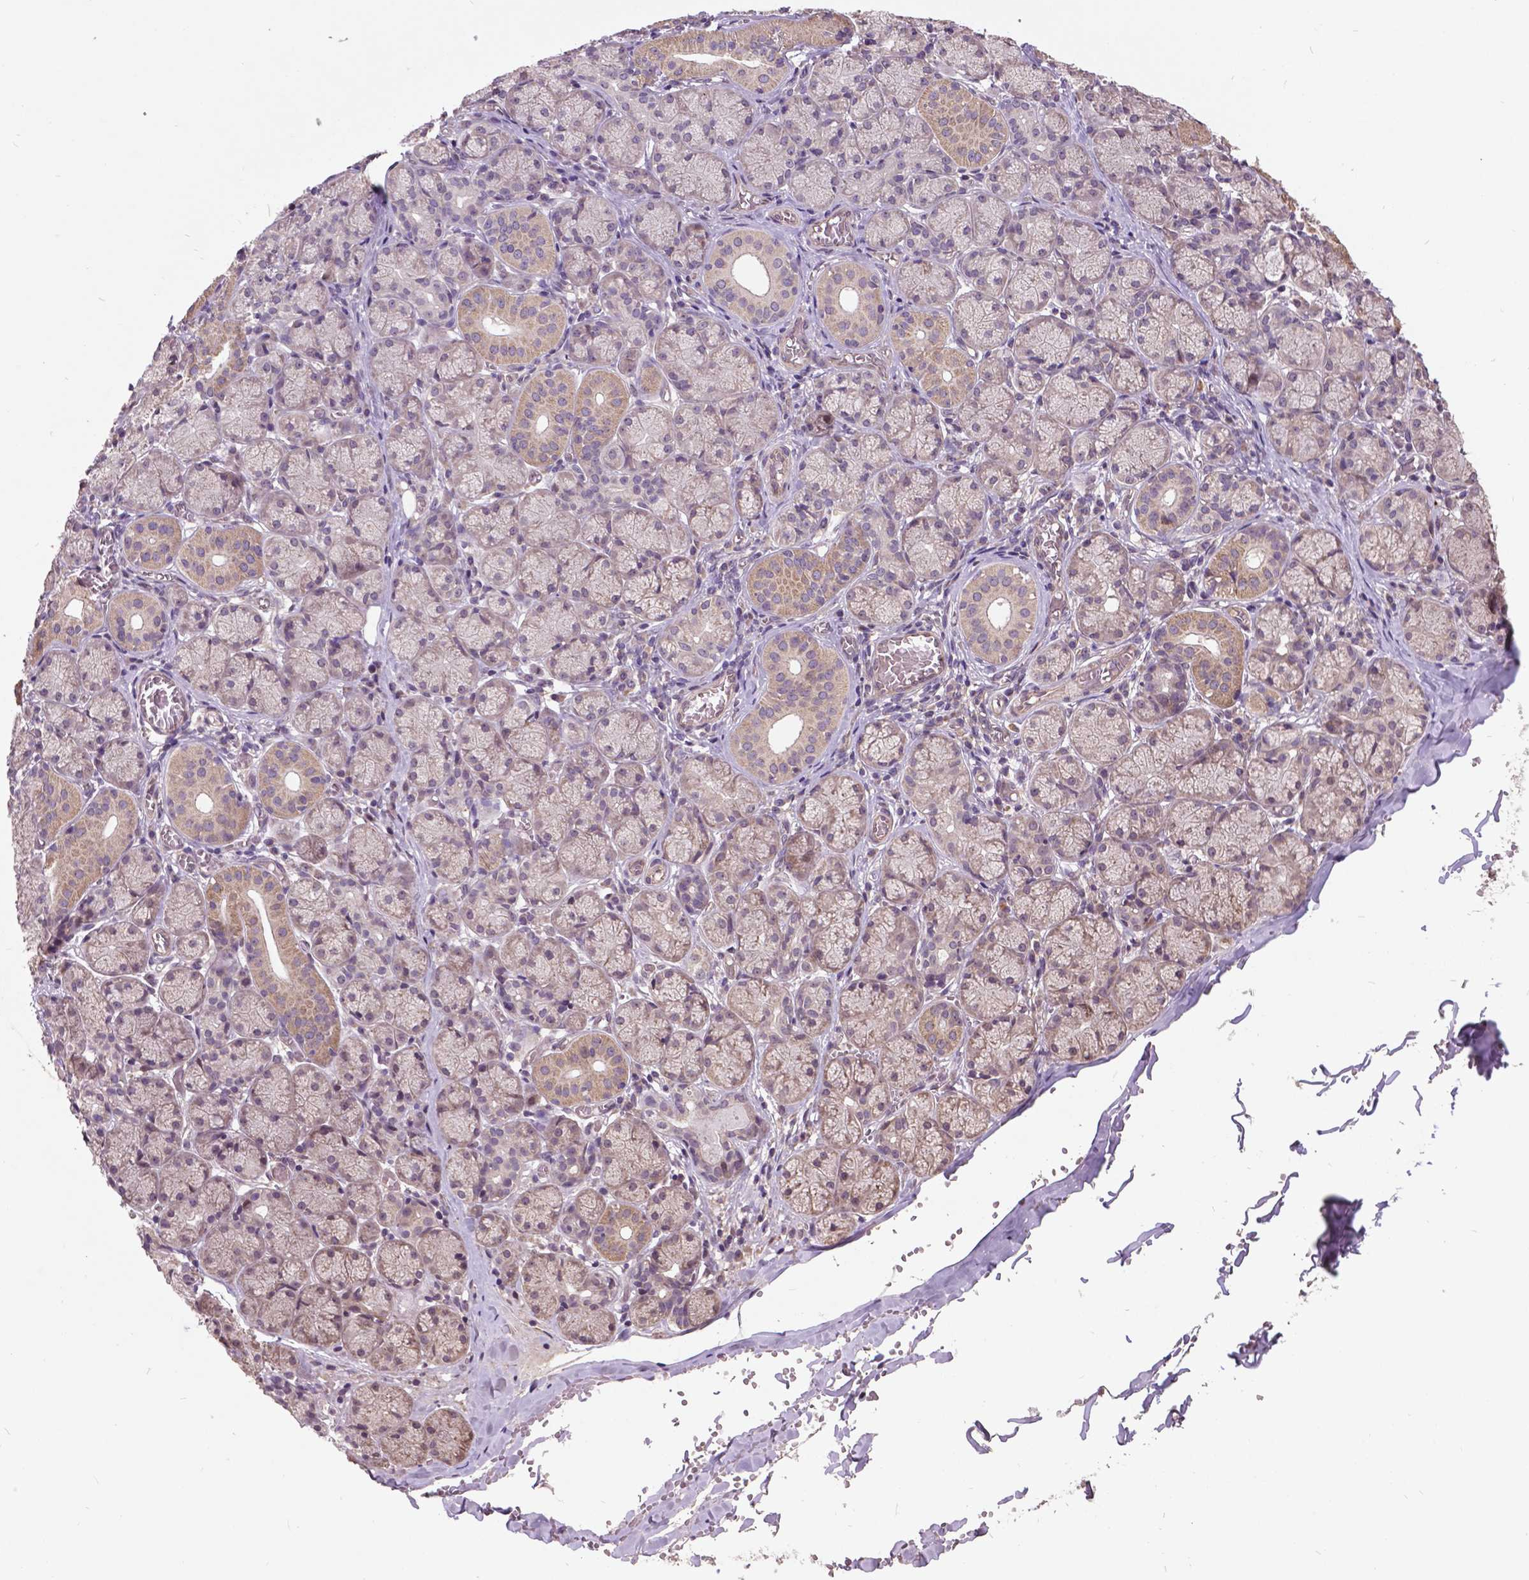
{"staining": {"intensity": "moderate", "quantity": "<25%", "location": "cytoplasmic/membranous"}, "tissue": "salivary gland", "cell_type": "Glandular cells", "image_type": "normal", "snomed": [{"axis": "morphology", "description": "Normal tissue, NOS"}, {"axis": "topography", "description": "Salivary gland"}, {"axis": "topography", "description": "Peripheral nerve tissue"}], "caption": "Immunohistochemical staining of normal human salivary gland demonstrates <25% levels of moderate cytoplasmic/membranous protein staining in about <25% of glandular cells.", "gene": "AP1S3", "patient": {"sex": "female", "age": 24}}